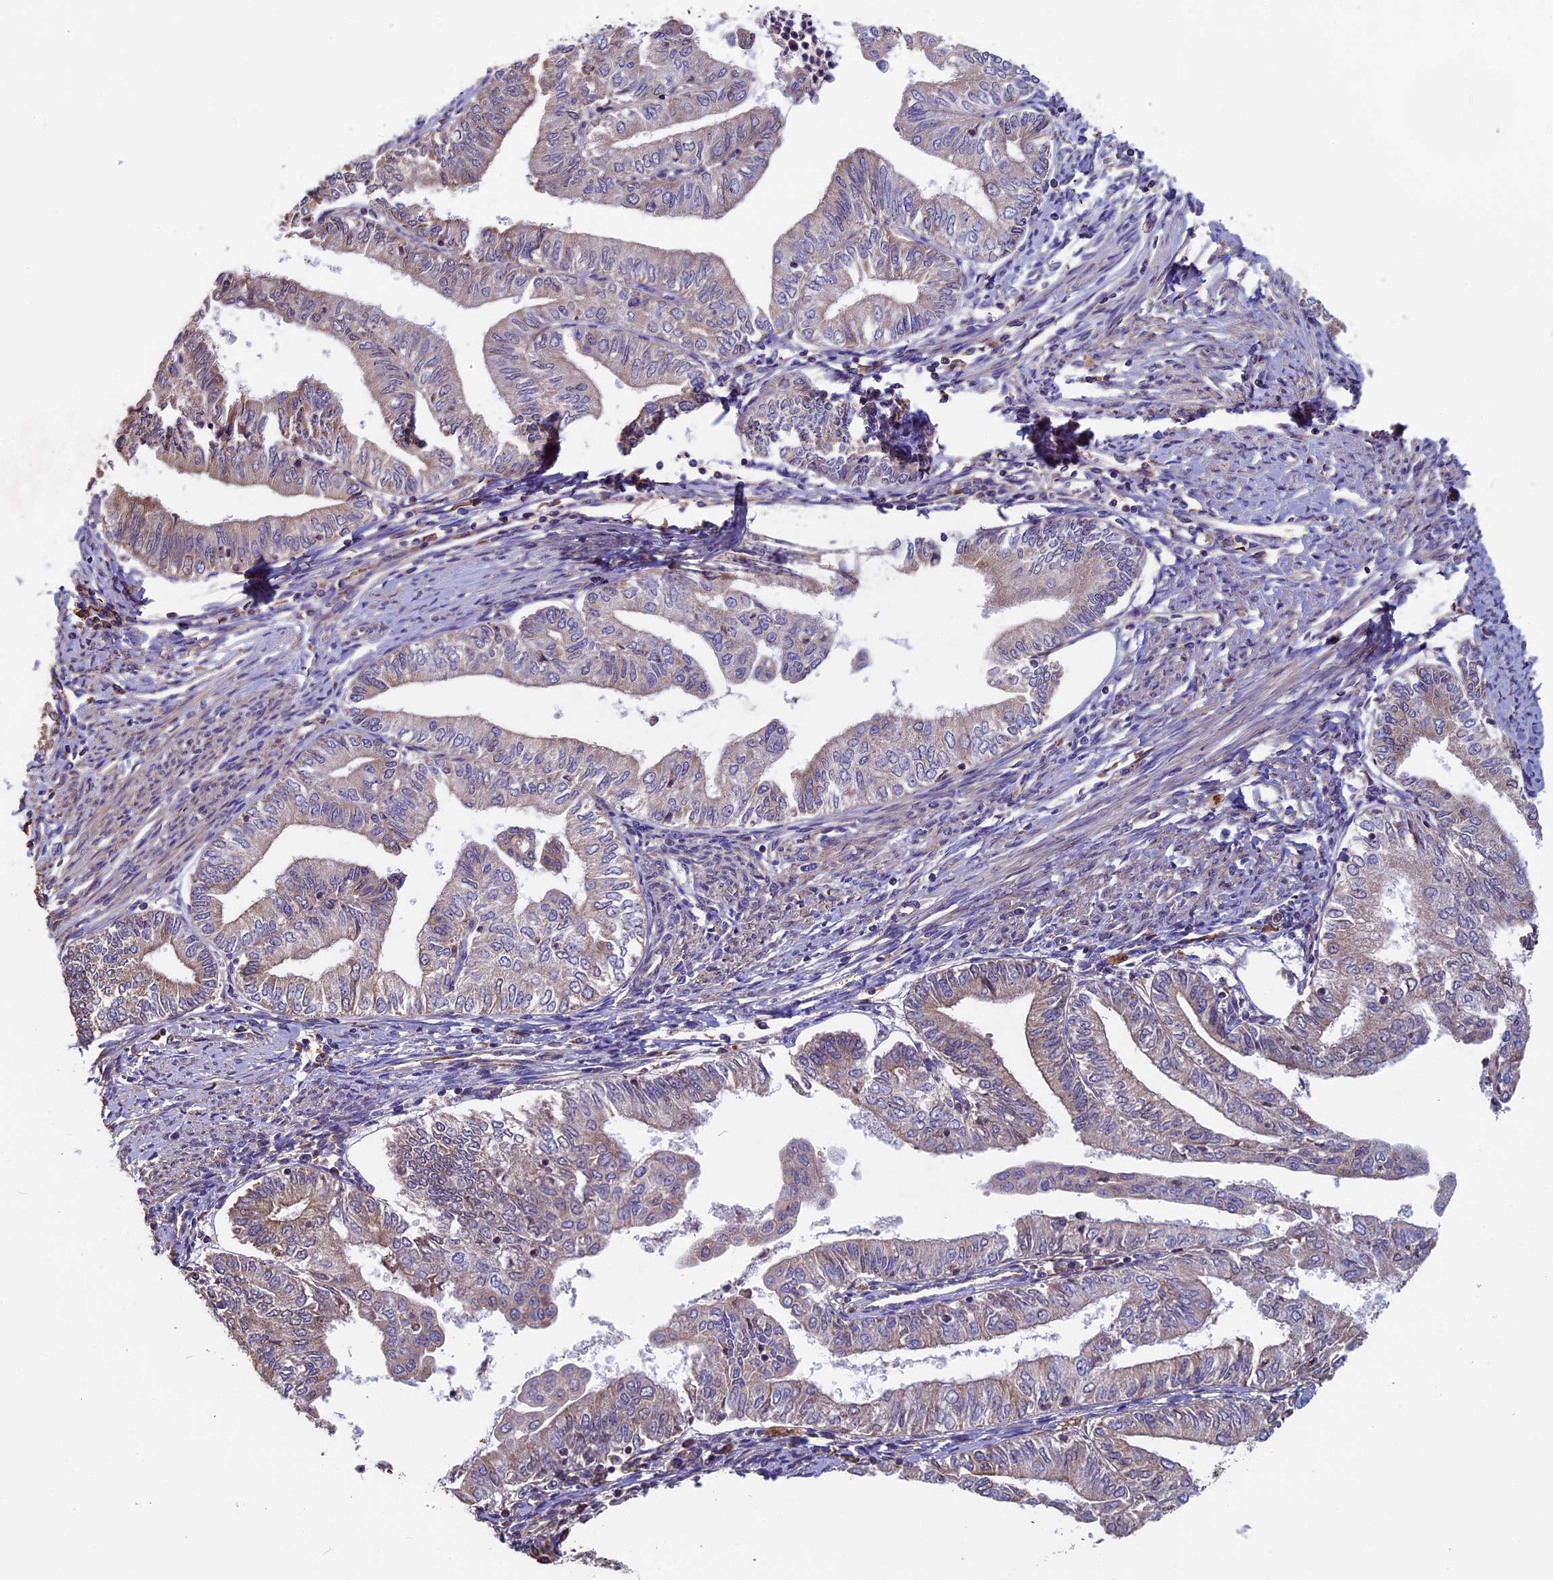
{"staining": {"intensity": "weak", "quantity": "25%-75%", "location": "cytoplasmic/membranous"}, "tissue": "endometrial cancer", "cell_type": "Tumor cells", "image_type": "cancer", "snomed": [{"axis": "morphology", "description": "Adenocarcinoma, NOS"}, {"axis": "topography", "description": "Endometrium"}], "caption": "Protein staining of endometrial cancer tissue exhibits weak cytoplasmic/membranous expression in approximately 25%-75% of tumor cells.", "gene": "CCDC153", "patient": {"sex": "female", "age": 66}}